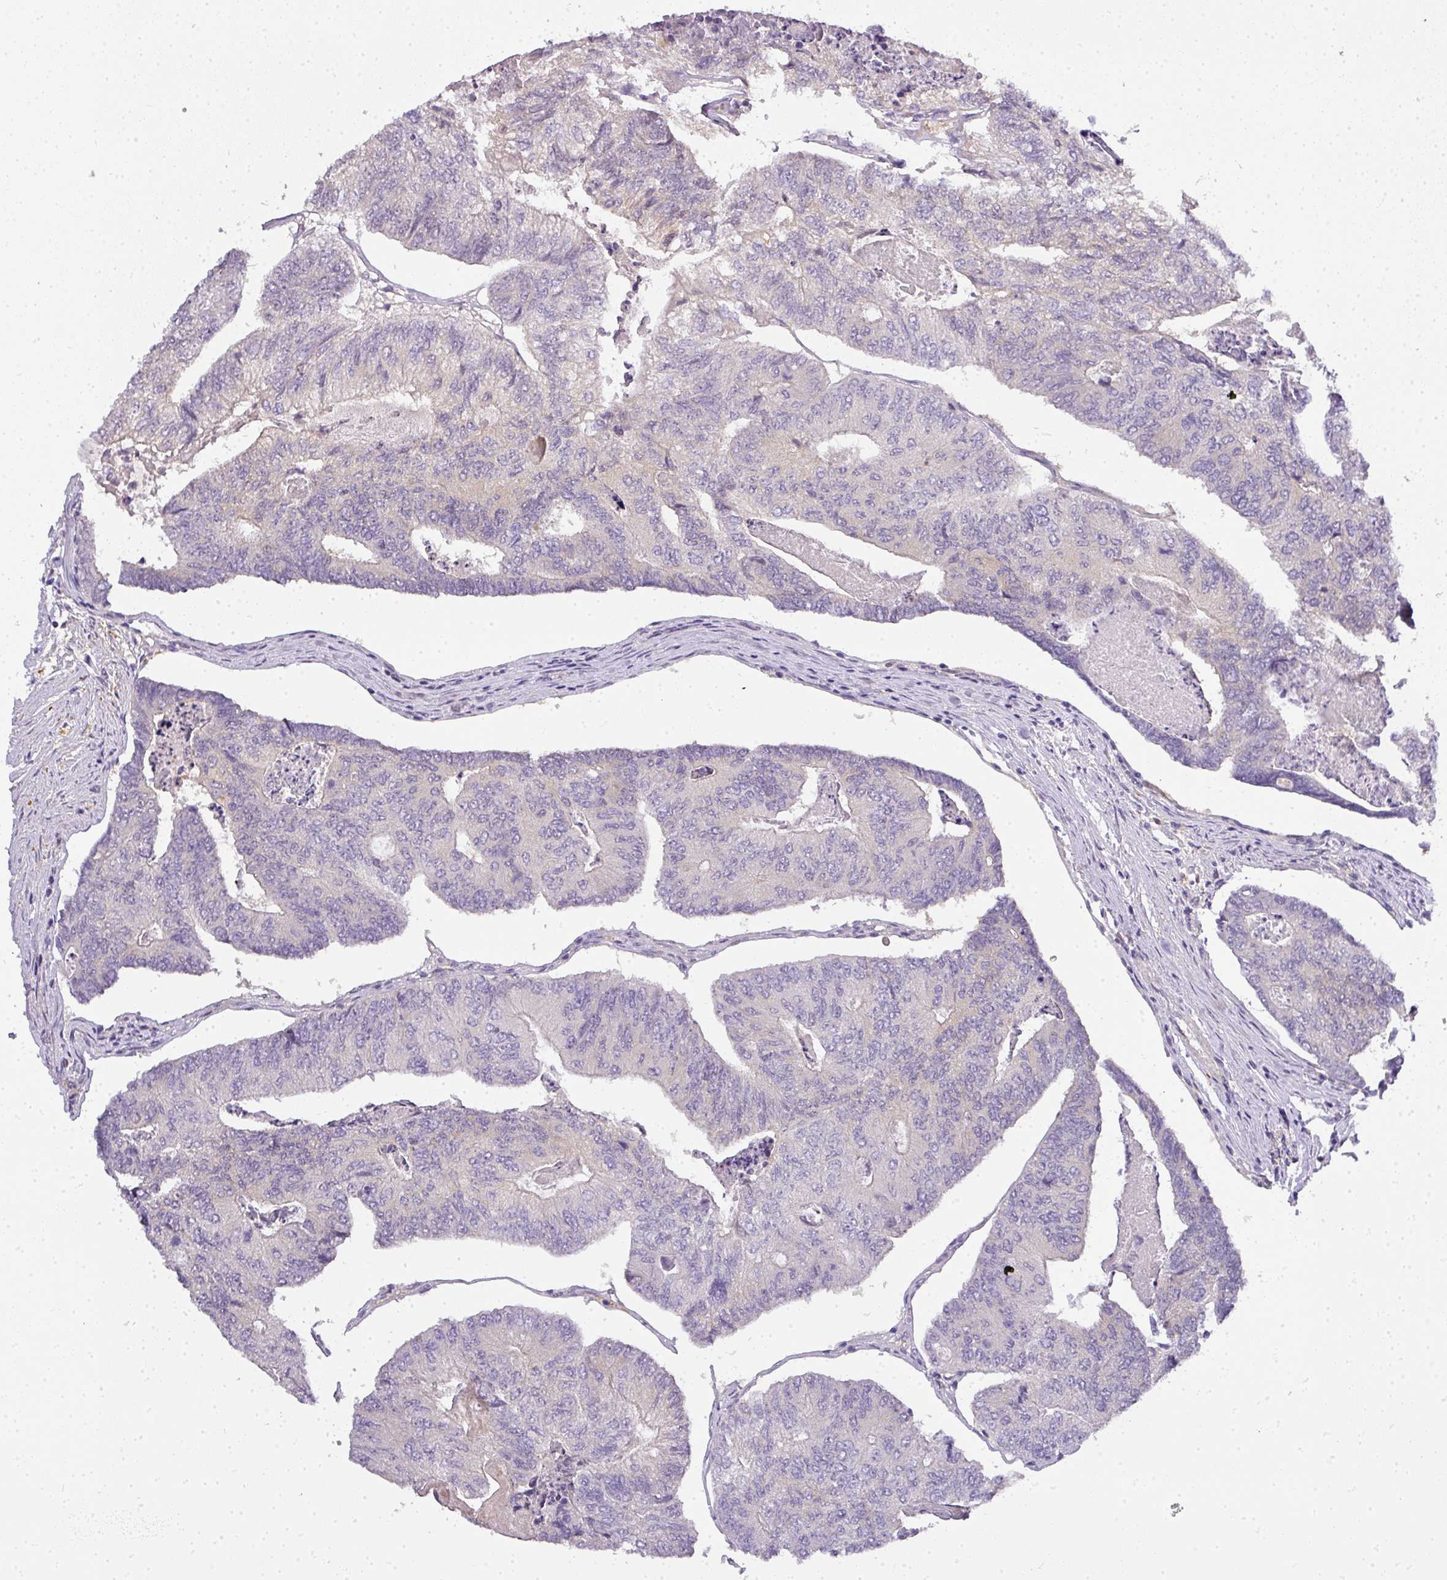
{"staining": {"intensity": "negative", "quantity": "none", "location": "none"}, "tissue": "colorectal cancer", "cell_type": "Tumor cells", "image_type": "cancer", "snomed": [{"axis": "morphology", "description": "Adenocarcinoma, NOS"}, {"axis": "topography", "description": "Colon"}], "caption": "There is no significant expression in tumor cells of colorectal adenocarcinoma. Nuclei are stained in blue.", "gene": "ADH5", "patient": {"sex": "female", "age": 67}}